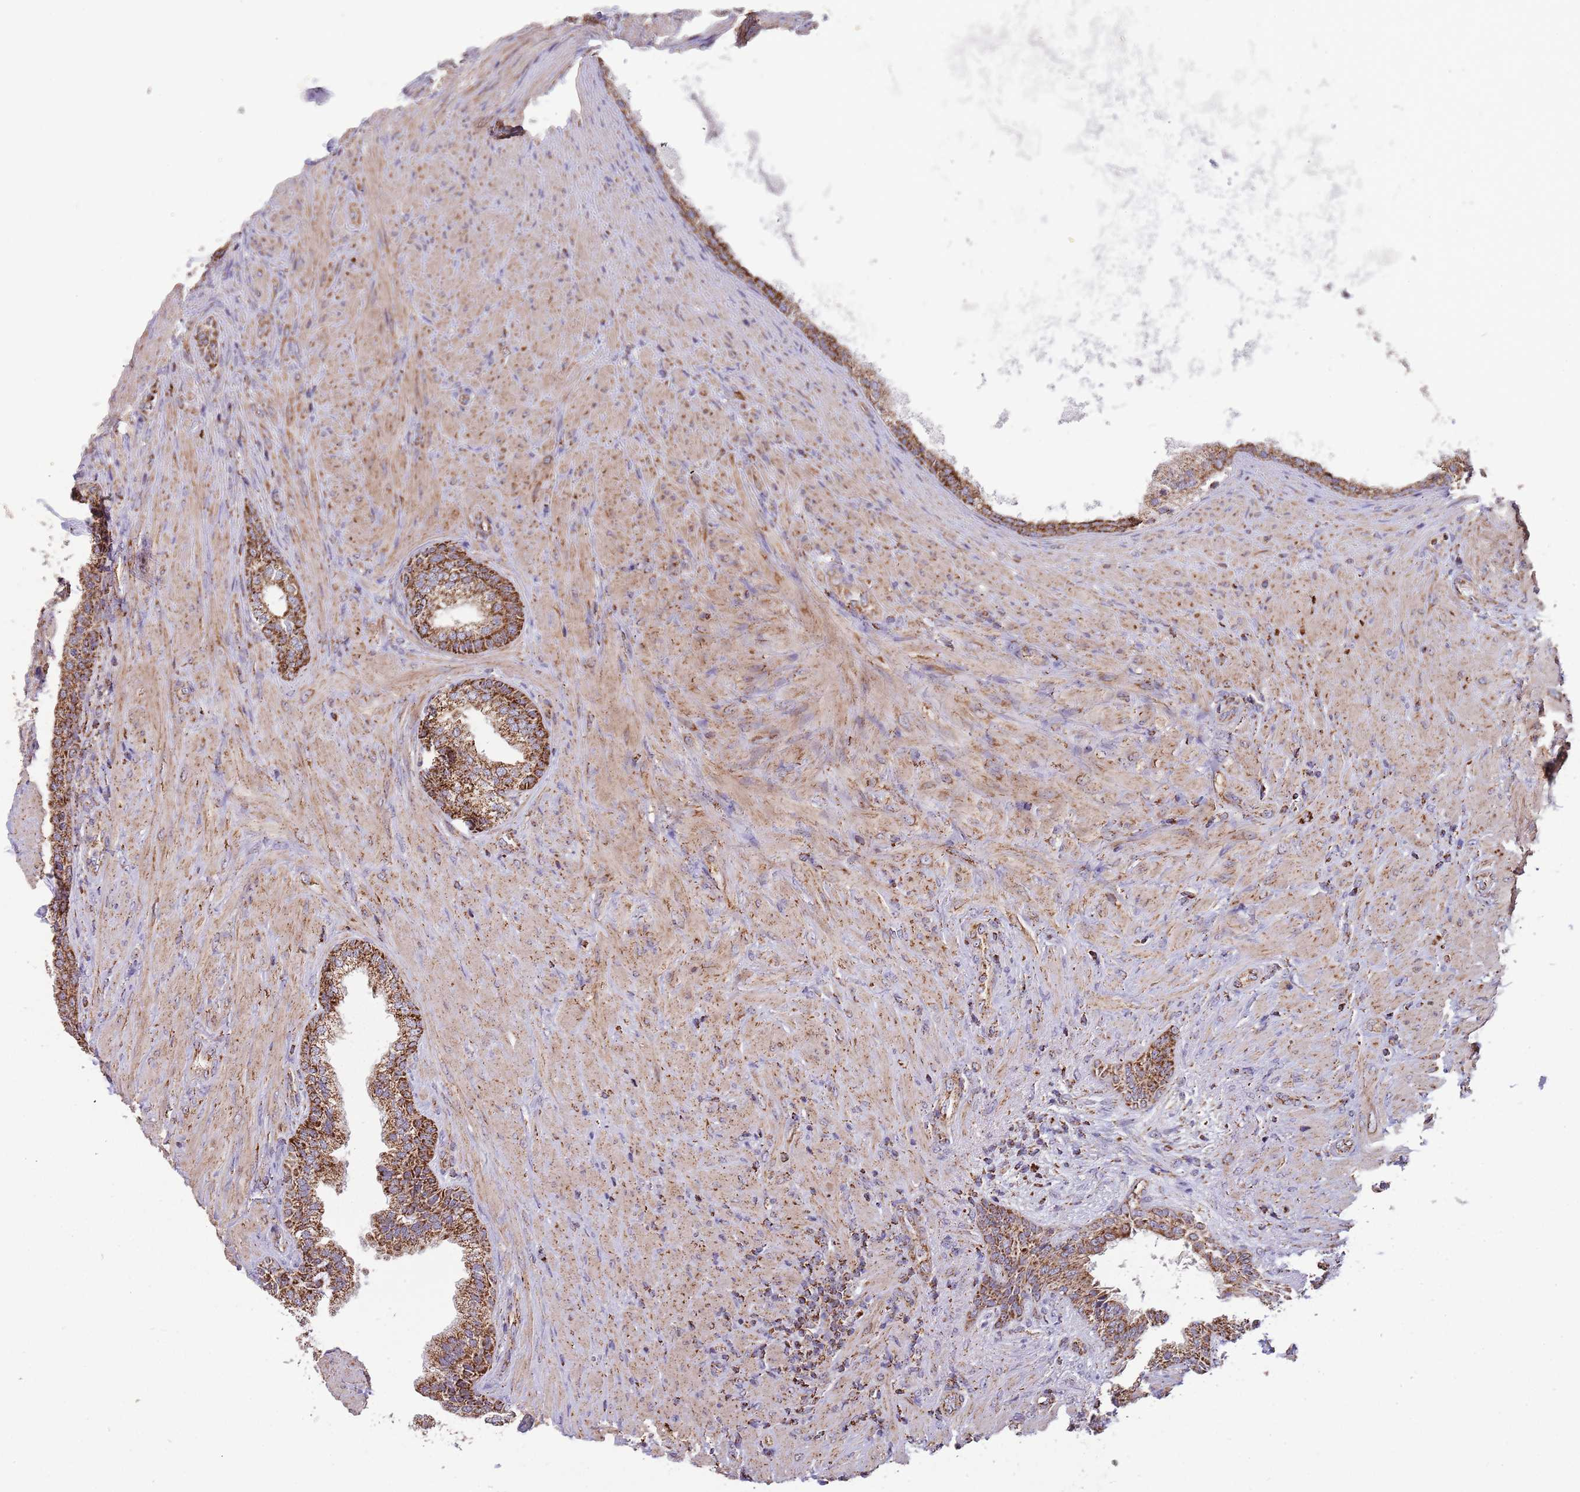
{"staining": {"intensity": "strong", "quantity": ">75%", "location": "cytoplasmic/membranous"}, "tissue": "prostate", "cell_type": "Glandular cells", "image_type": "normal", "snomed": [{"axis": "morphology", "description": "Normal tissue, NOS"}, {"axis": "topography", "description": "Prostate"}], "caption": "Immunohistochemical staining of unremarkable human prostate exhibits high levels of strong cytoplasmic/membranous staining in approximately >75% of glandular cells. (brown staining indicates protein expression, while blue staining denotes nuclei).", "gene": "VPS16", "patient": {"sex": "male", "age": 76}}